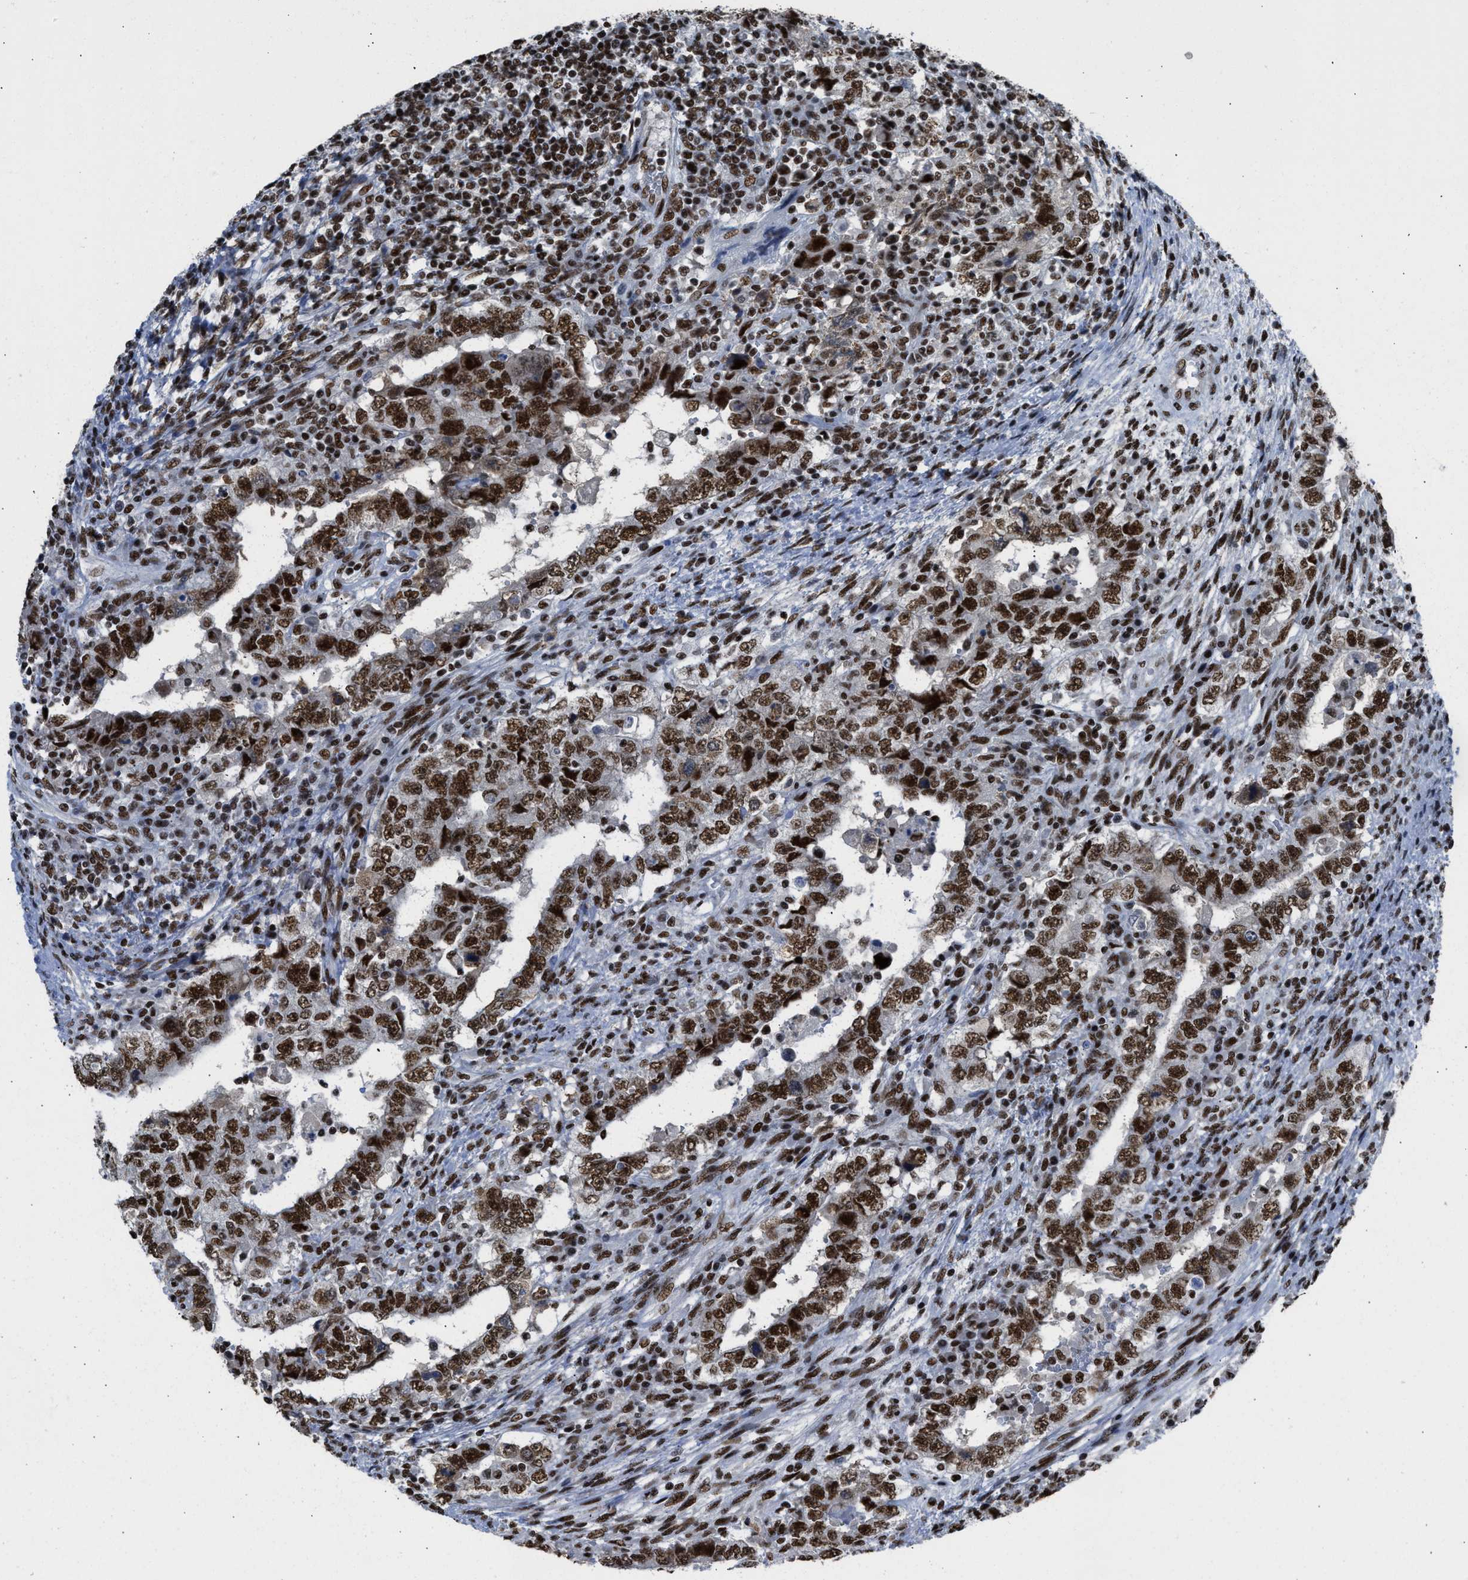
{"staining": {"intensity": "strong", "quantity": ">75%", "location": "nuclear"}, "tissue": "testis cancer", "cell_type": "Tumor cells", "image_type": "cancer", "snomed": [{"axis": "morphology", "description": "Carcinoma, Embryonal, NOS"}, {"axis": "topography", "description": "Testis"}], "caption": "Testis cancer (embryonal carcinoma) stained with a brown dye exhibits strong nuclear positive positivity in about >75% of tumor cells.", "gene": "SCAF4", "patient": {"sex": "male", "age": 26}}